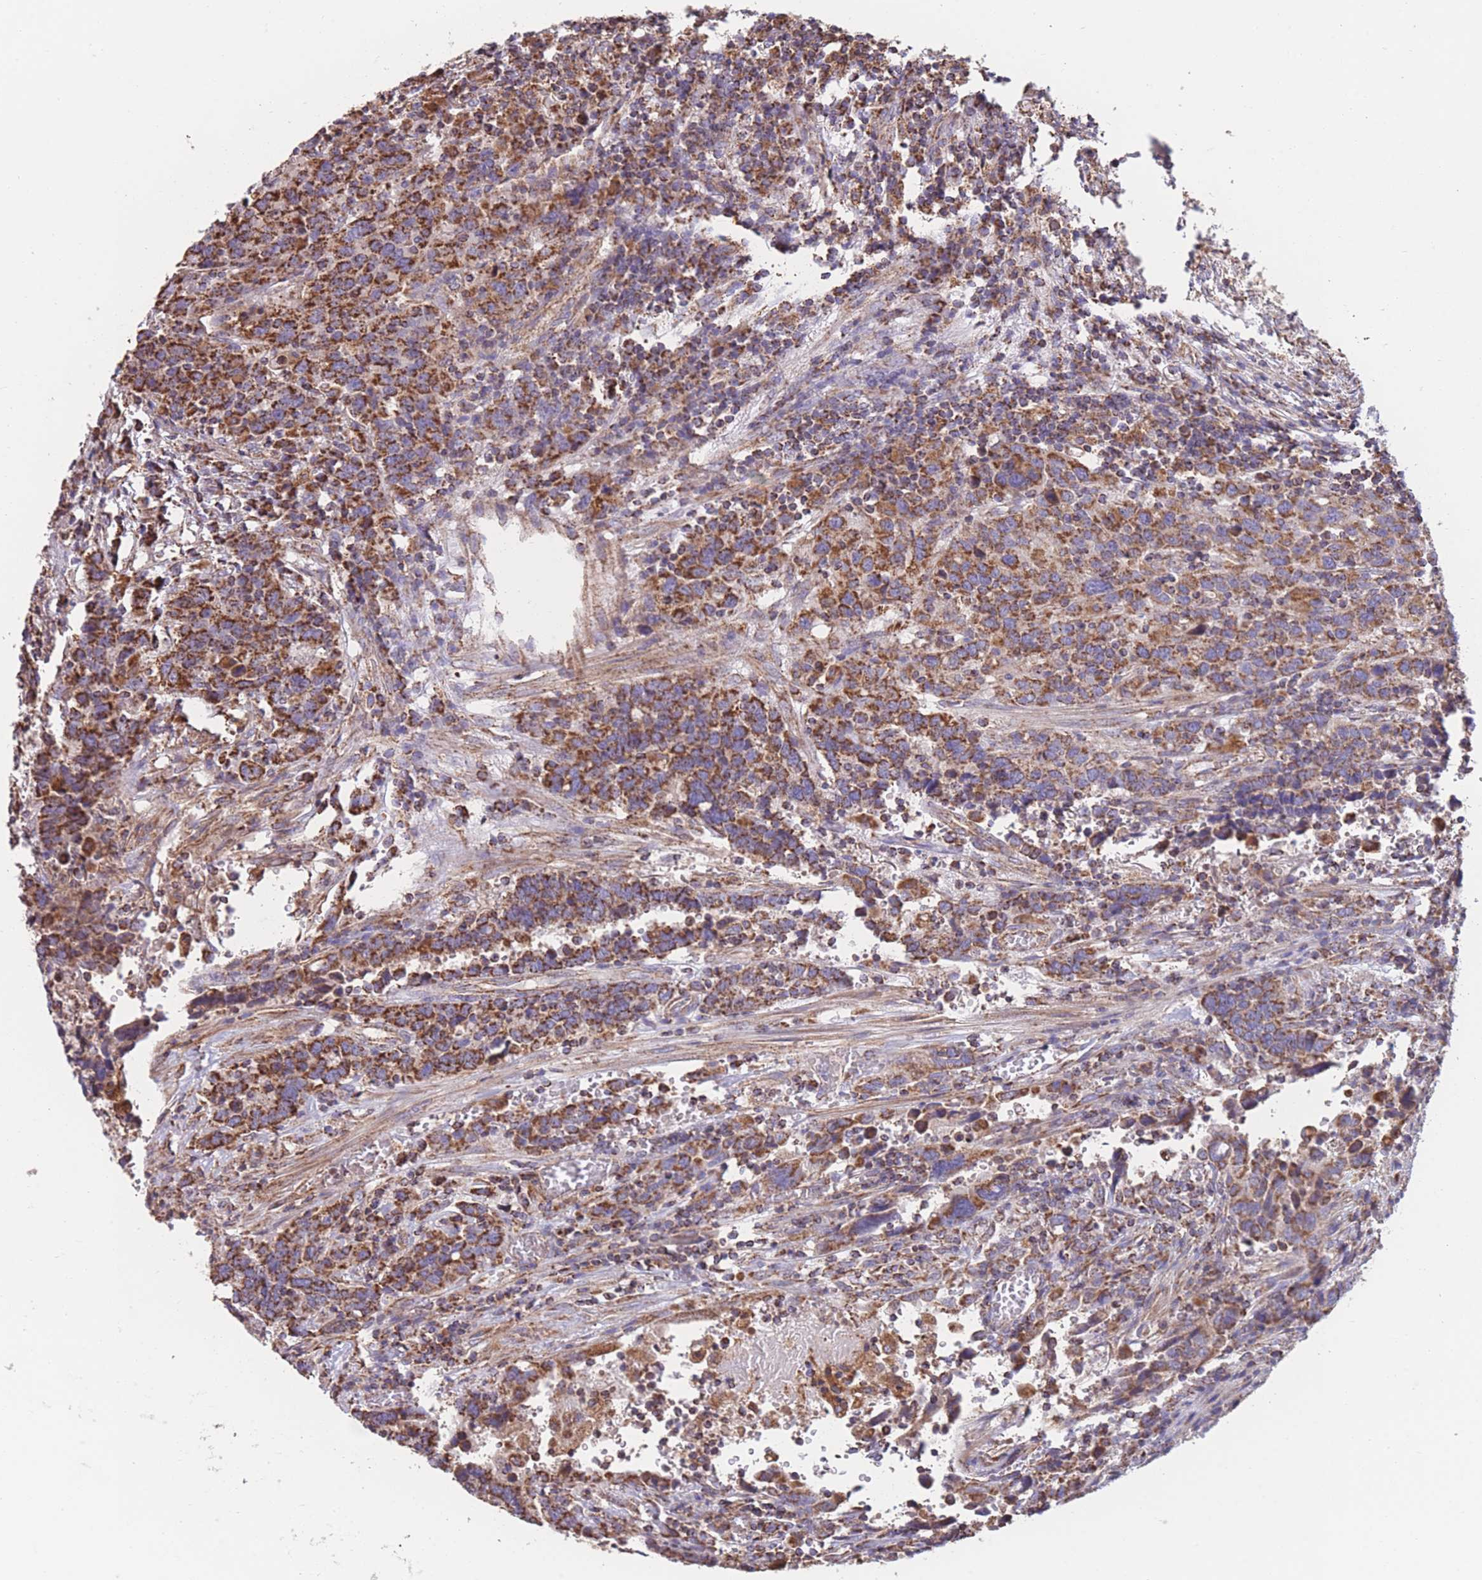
{"staining": {"intensity": "strong", "quantity": ">75%", "location": "cytoplasmic/membranous"}, "tissue": "urothelial cancer", "cell_type": "Tumor cells", "image_type": "cancer", "snomed": [{"axis": "morphology", "description": "Urothelial carcinoma, High grade"}, {"axis": "topography", "description": "Urinary bladder"}], "caption": "Immunohistochemical staining of human urothelial cancer demonstrates high levels of strong cytoplasmic/membranous expression in approximately >75% of tumor cells. Nuclei are stained in blue.", "gene": "FKBP8", "patient": {"sex": "male", "age": 61}}